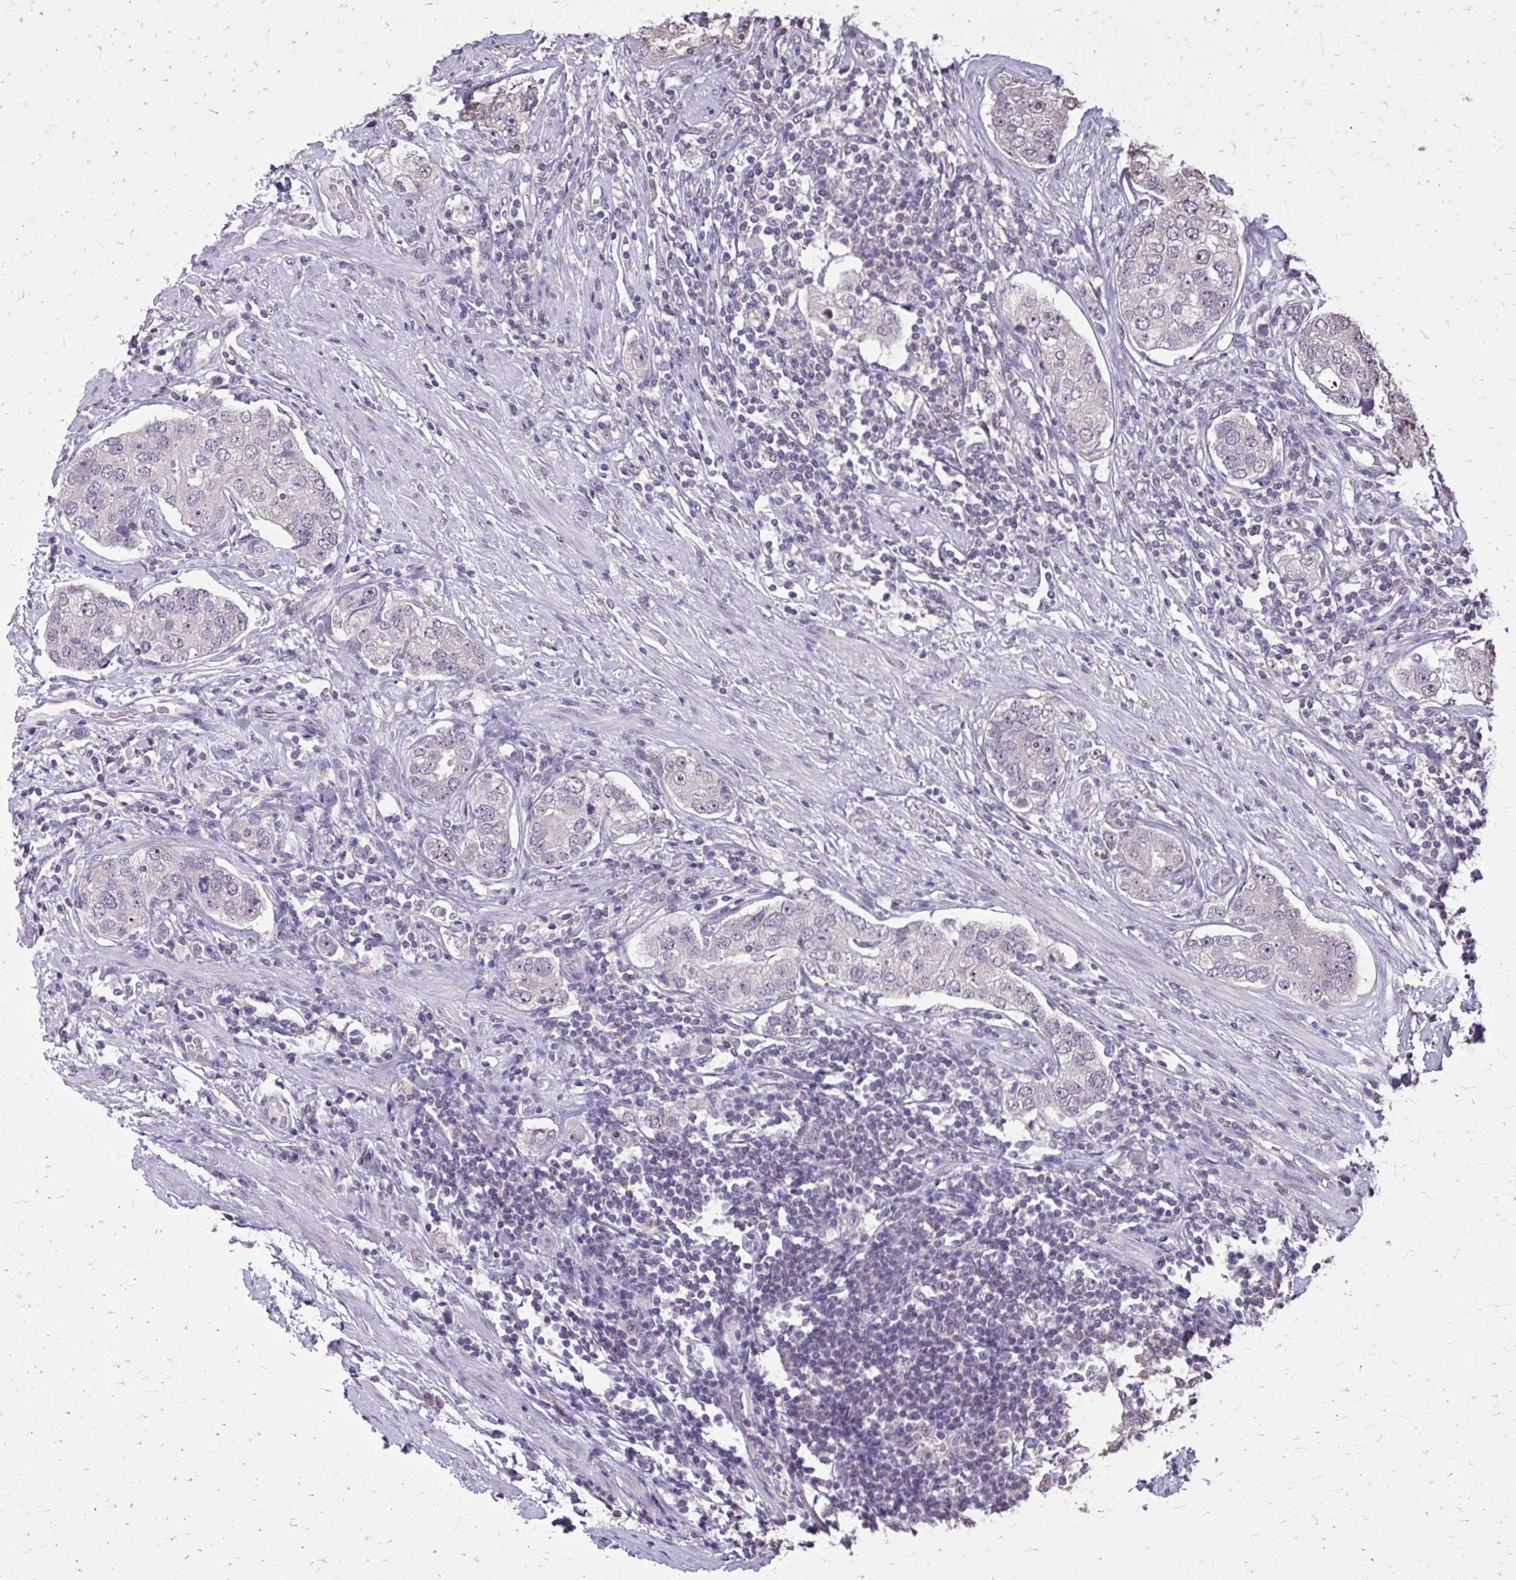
{"staining": {"intensity": "negative", "quantity": "none", "location": "none"}, "tissue": "prostate cancer", "cell_type": "Tumor cells", "image_type": "cancer", "snomed": [{"axis": "morphology", "description": "Adenocarcinoma, High grade"}, {"axis": "topography", "description": "Prostate"}], "caption": "Immunohistochemistry histopathology image of human prostate cancer (high-grade adenocarcinoma) stained for a protein (brown), which reveals no positivity in tumor cells.", "gene": "AKAP5", "patient": {"sex": "male", "age": 60}}